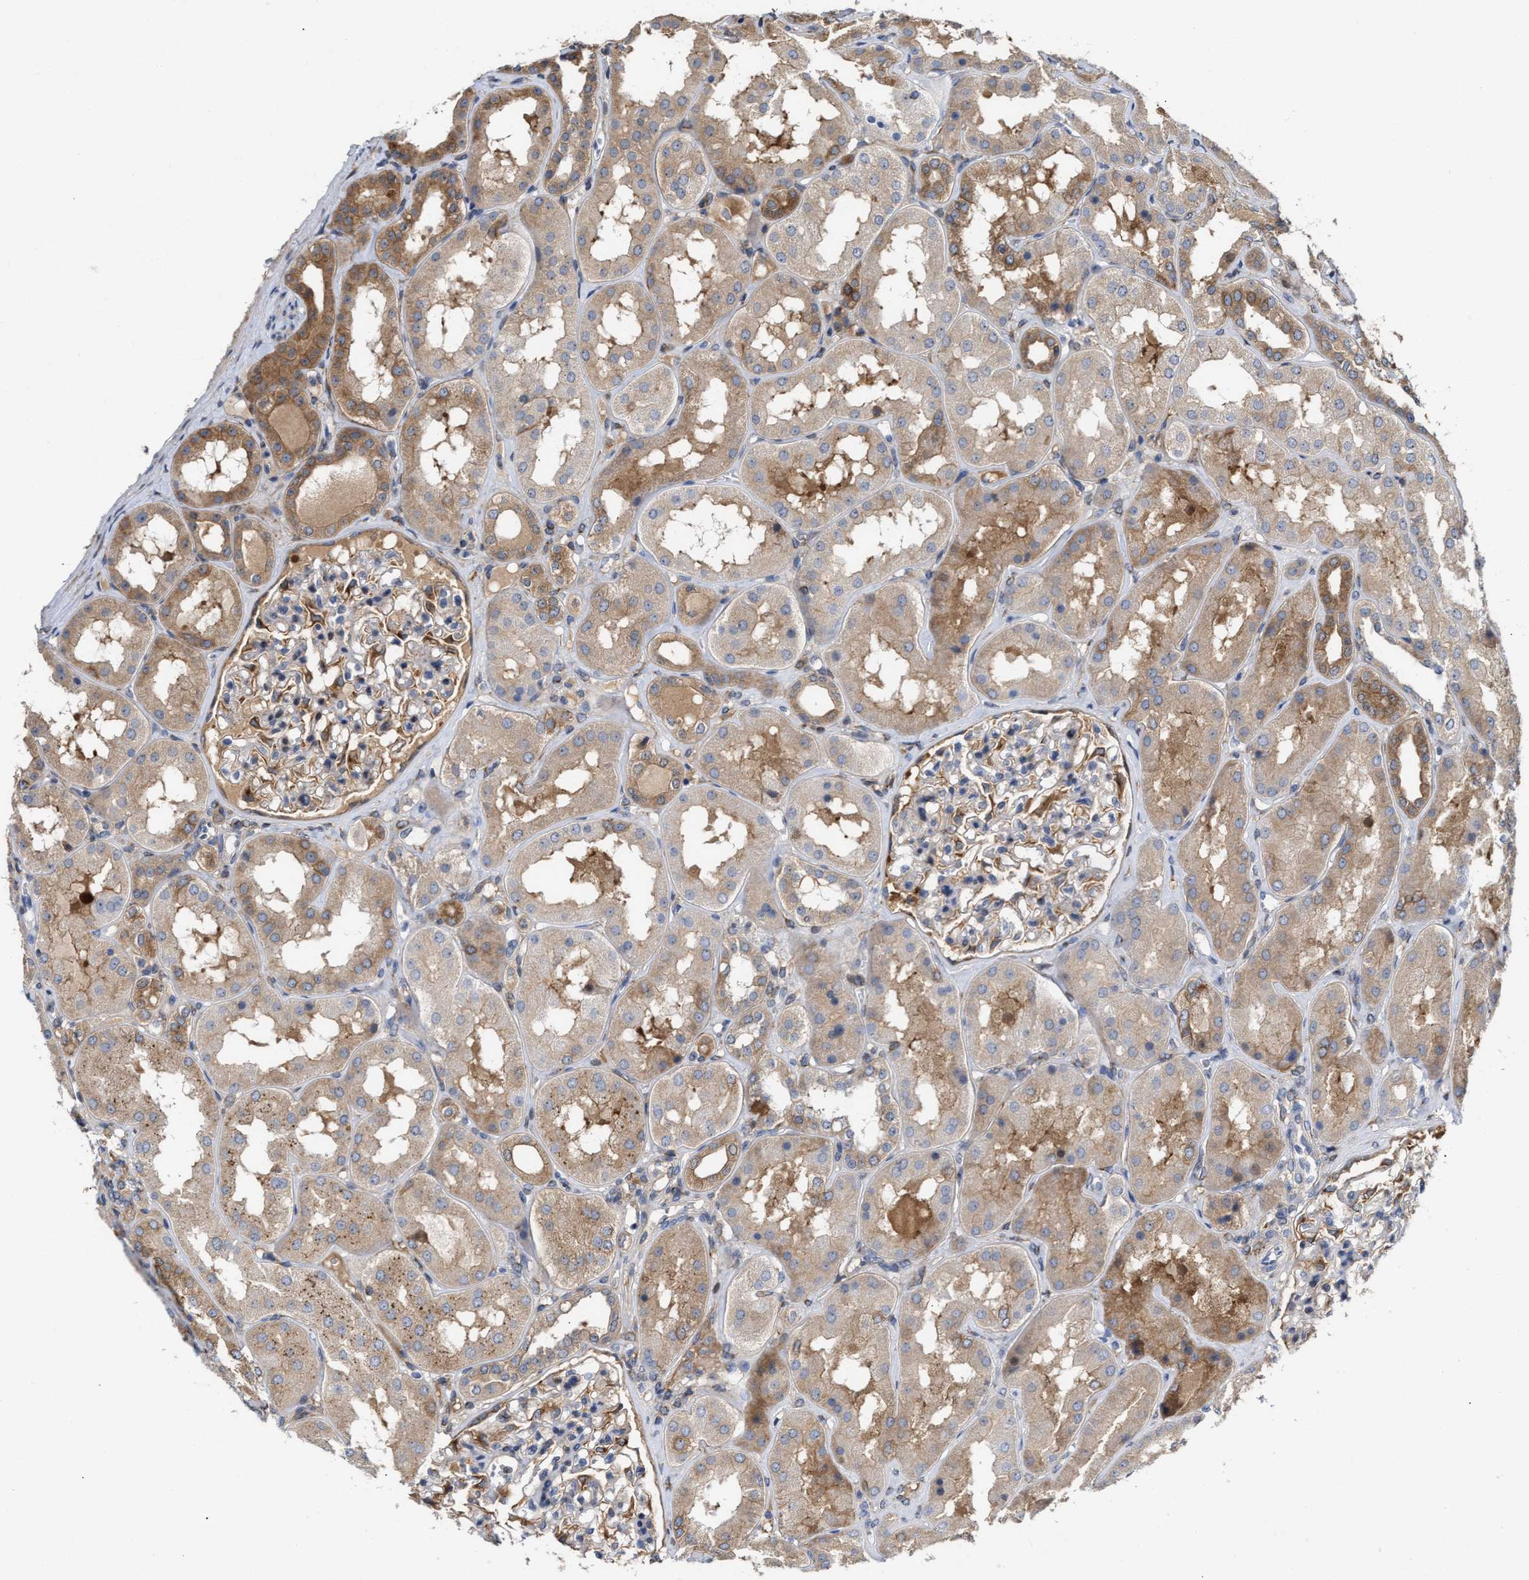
{"staining": {"intensity": "moderate", "quantity": "25%-75%", "location": "cytoplasmic/membranous"}, "tissue": "kidney", "cell_type": "Cells in glomeruli", "image_type": "normal", "snomed": [{"axis": "morphology", "description": "Normal tissue, NOS"}, {"axis": "topography", "description": "Kidney"}], "caption": "The photomicrograph shows a brown stain indicating the presence of a protein in the cytoplasmic/membranous of cells in glomeruli in kidney.", "gene": "BBLN", "patient": {"sex": "female", "age": 56}}